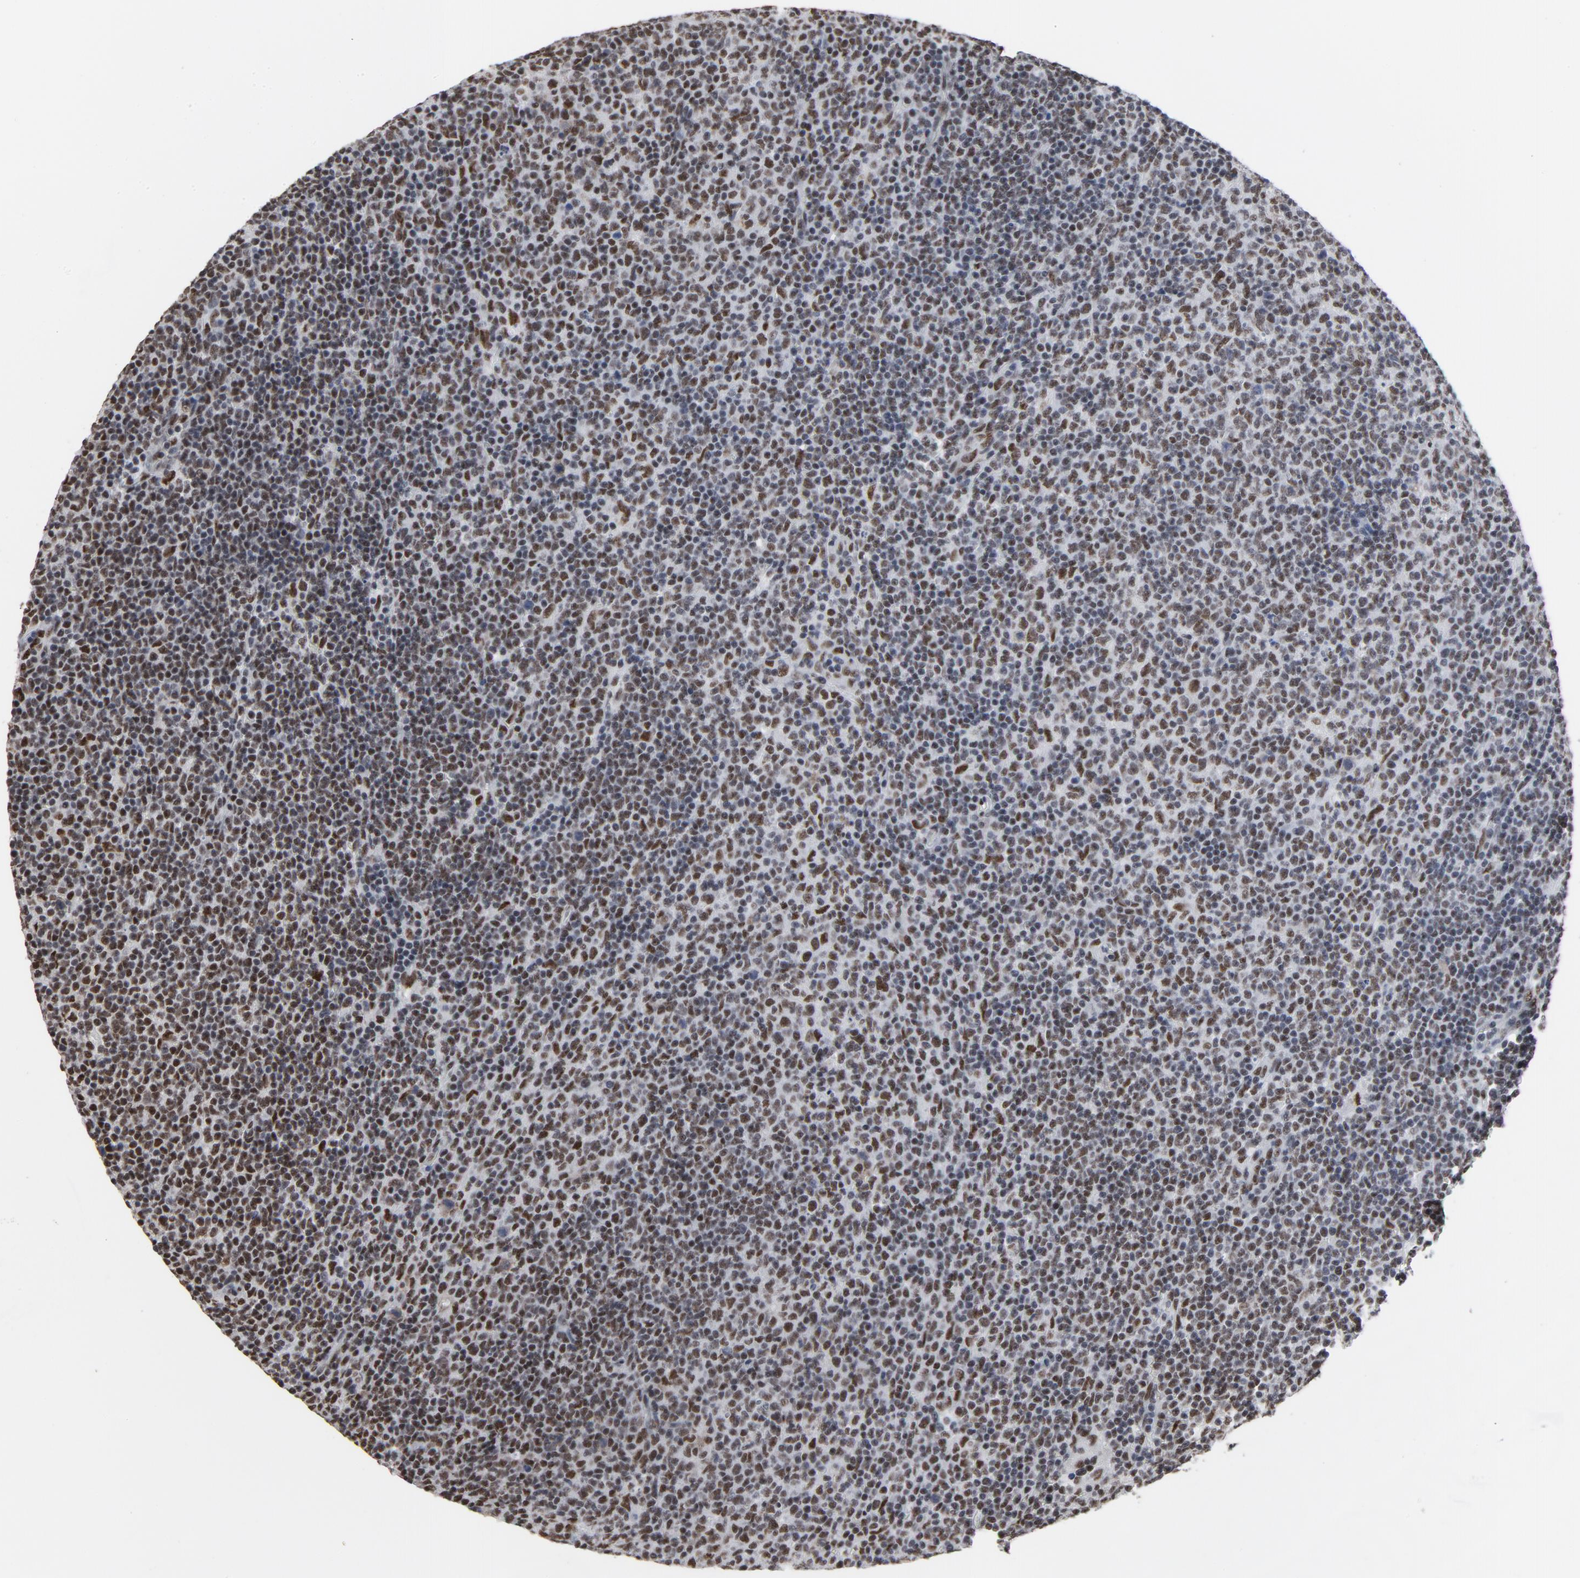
{"staining": {"intensity": "moderate", "quantity": "25%-75%", "location": "nuclear"}, "tissue": "lymphoma", "cell_type": "Tumor cells", "image_type": "cancer", "snomed": [{"axis": "morphology", "description": "Malignant lymphoma, non-Hodgkin's type, Low grade"}, {"axis": "topography", "description": "Lymph node"}], "caption": "The photomicrograph displays staining of lymphoma, revealing moderate nuclear protein expression (brown color) within tumor cells.", "gene": "MRE11", "patient": {"sex": "male", "age": 70}}